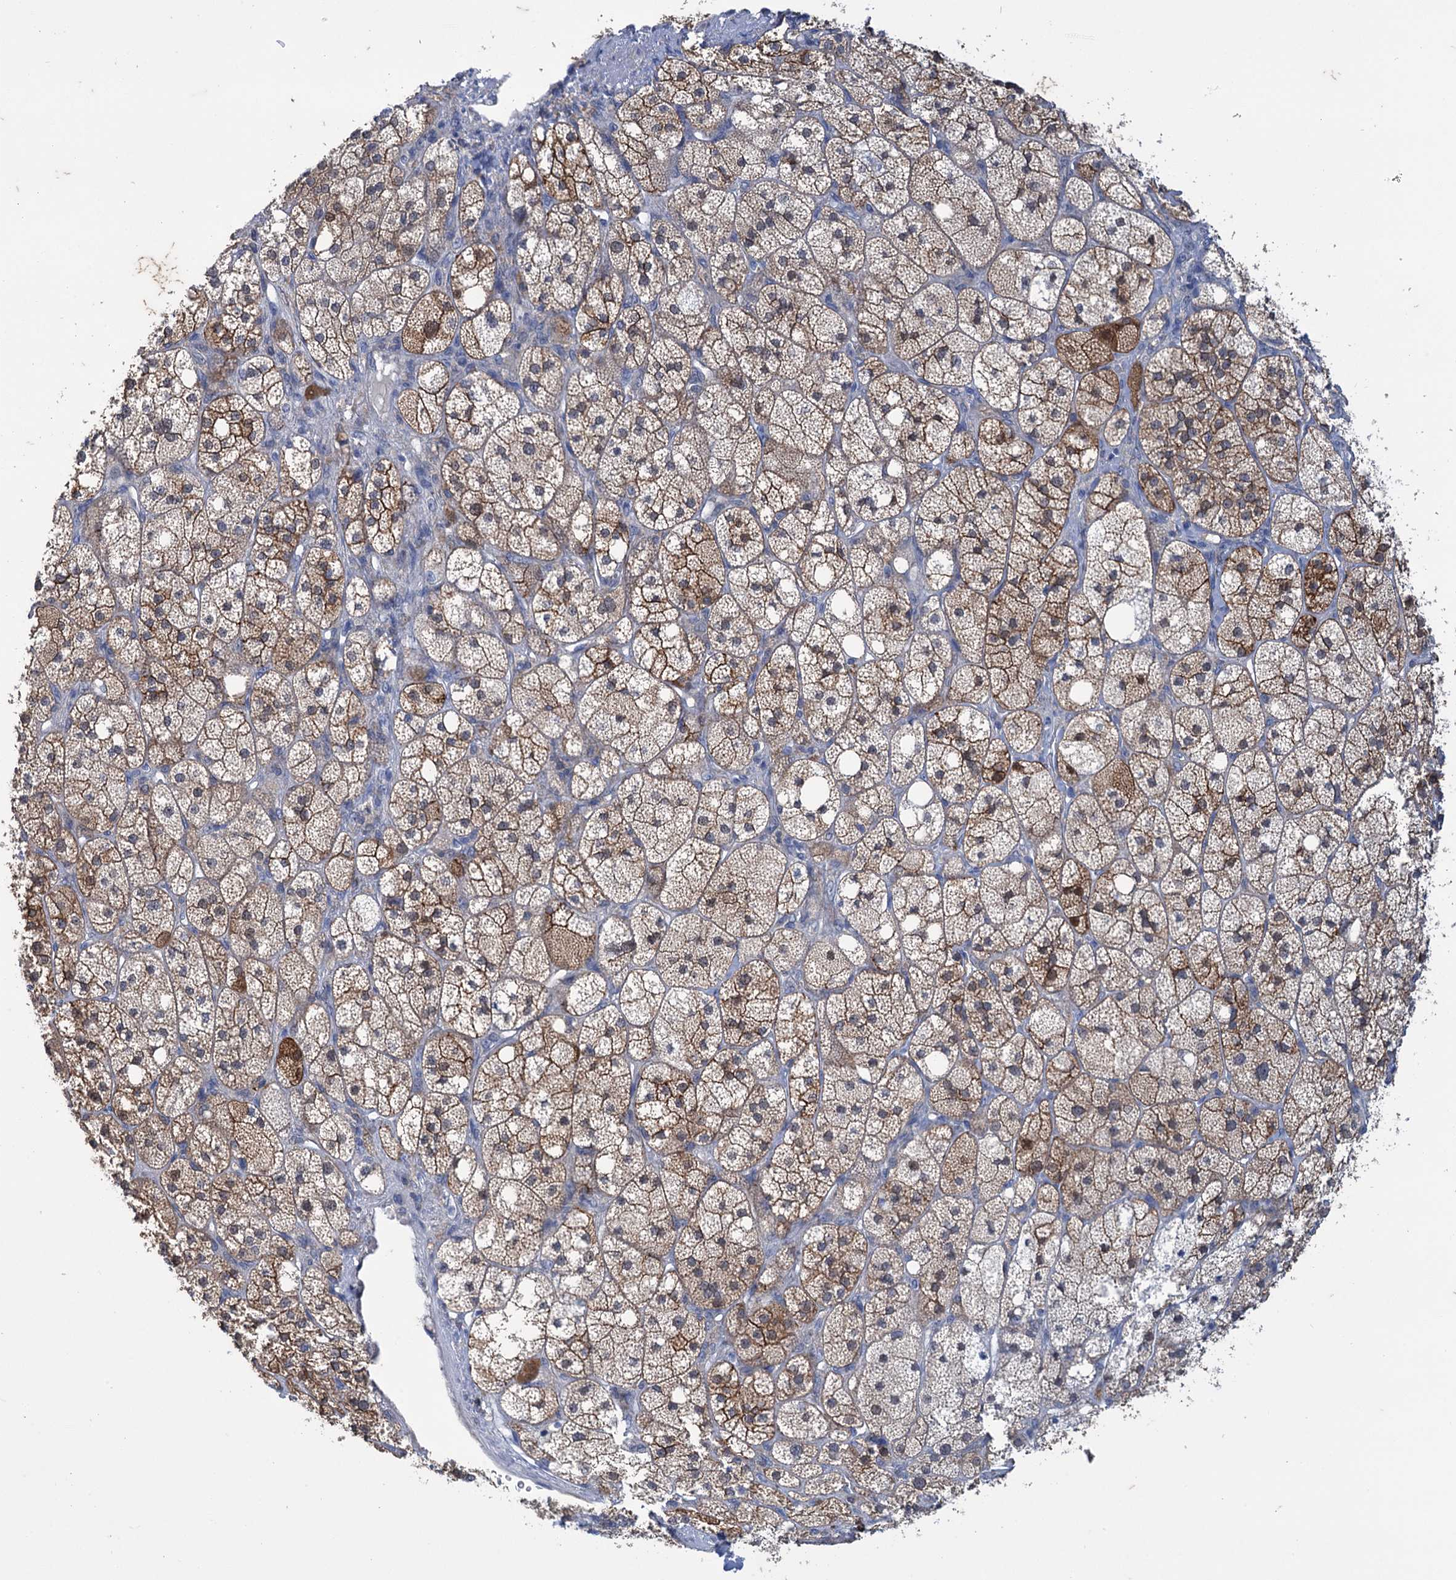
{"staining": {"intensity": "moderate", "quantity": ">75%", "location": "cytoplasmic/membranous"}, "tissue": "adrenal gland", "cell_type": "Glandular cells", "image_type": "normal", "snomed": [{"axis": "morphology", "description": "Normal tissue, NOS"}, {"axis": "topography", "description": "Adrenal gland"}], "caption": "Protein staining exhibits moderate cytoplasmic/membranous staining in about >75% of glandular cells in benign adrenal gland.", "gene": "MID1IP1", "patient": {"sex": "male", "age": 61}}